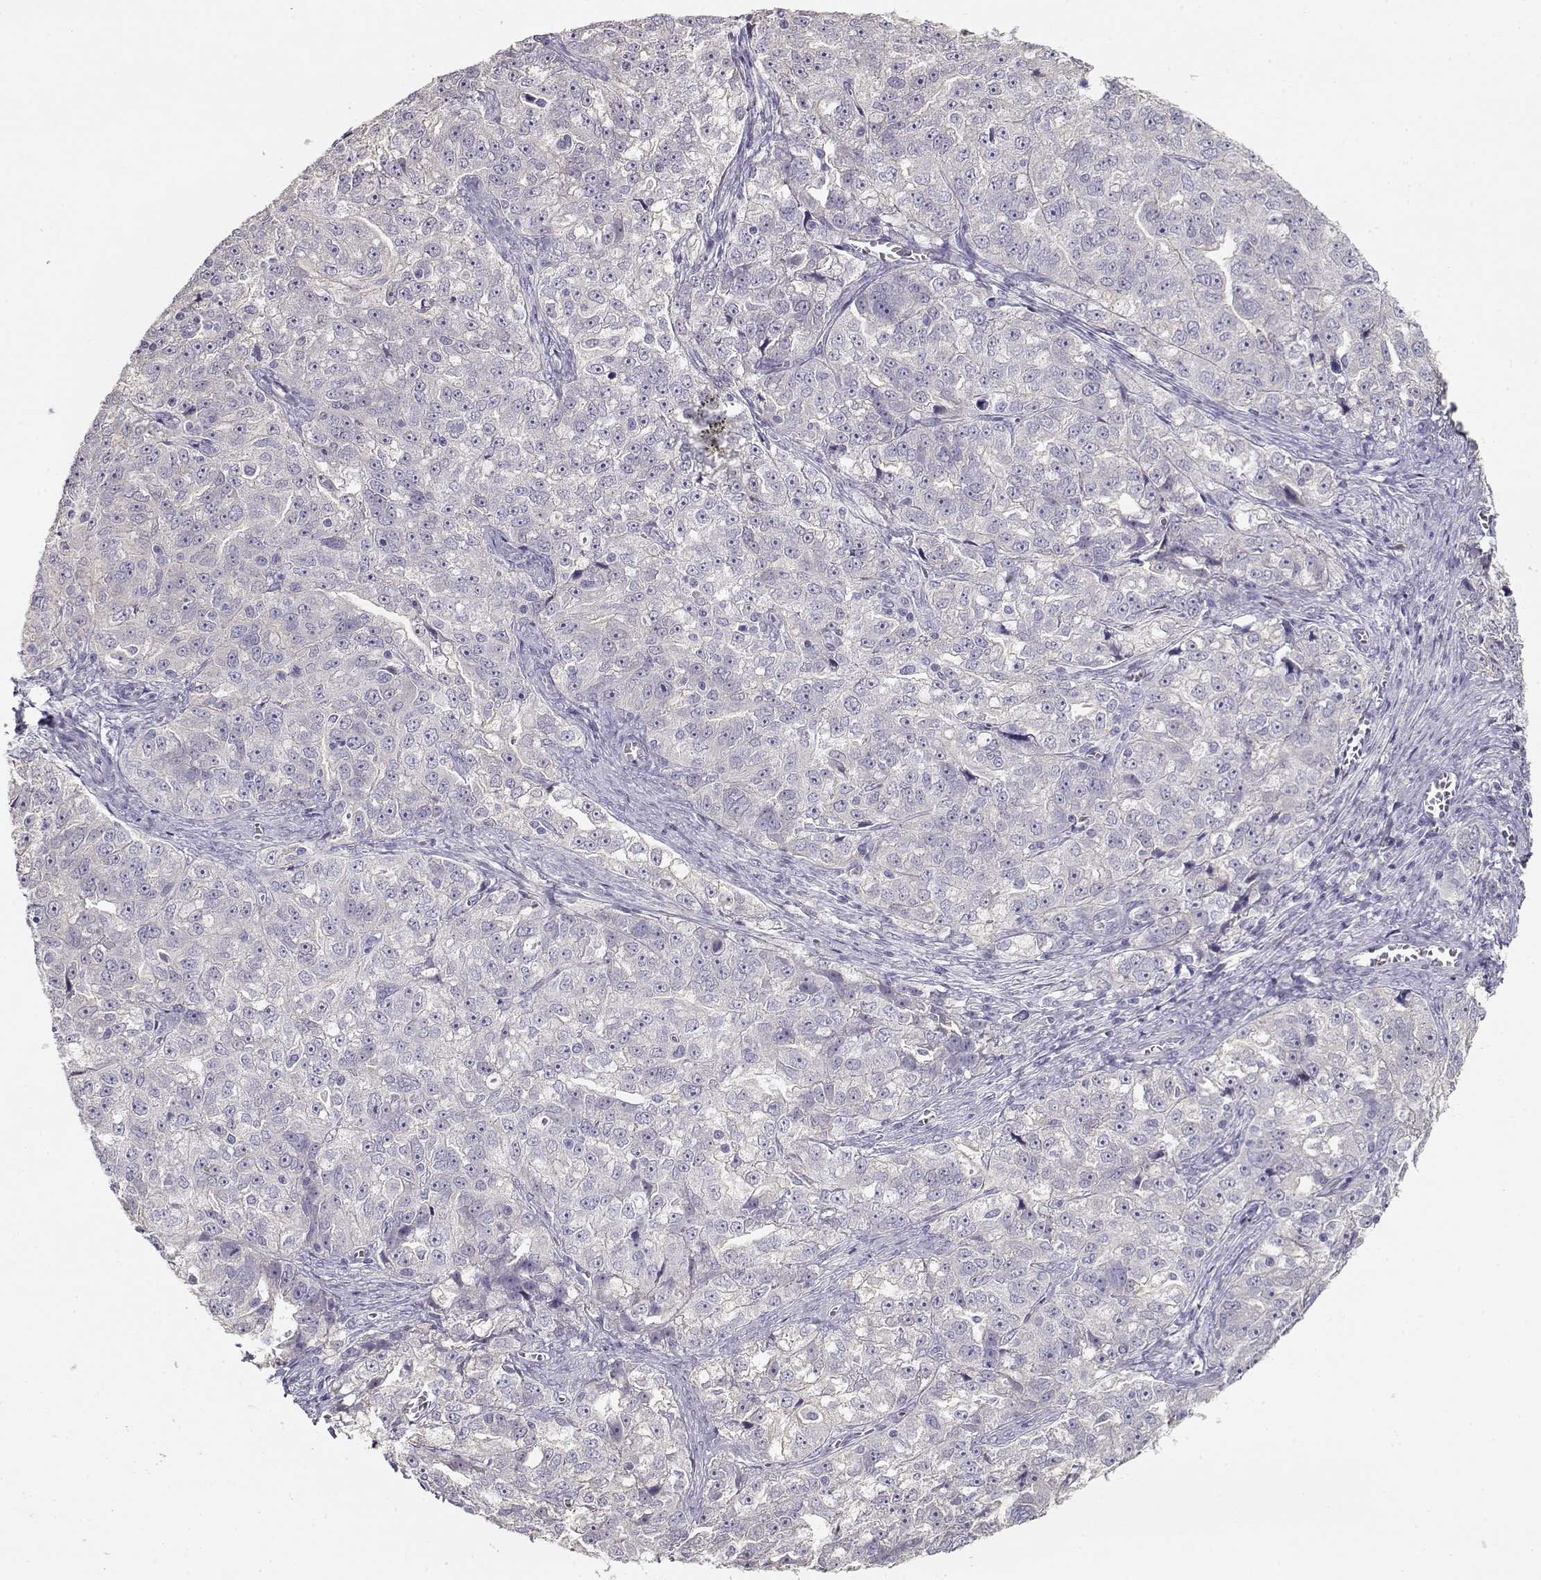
{"staining": {"intensity": "negative", "quantity": "none", "location": "none"}, "tissue": "ovarian cancer", "cell_type": "Tumor cells", "image_type": "cancer", "snomed": [{"axis": "morphology", "description": "Cystadenocarcinoma, serous, NOS"}, {"axis": "topography", "description": "Ovary"}], "caption": "Human ovarian cancer (serous cystadenocarcinoma) stained for a protein using immunohistochemistry (IHC) reveals no staining in tumor cells.", "gene": "GLIPR1L2", "patient": {"sex": "female", "age": 51}}